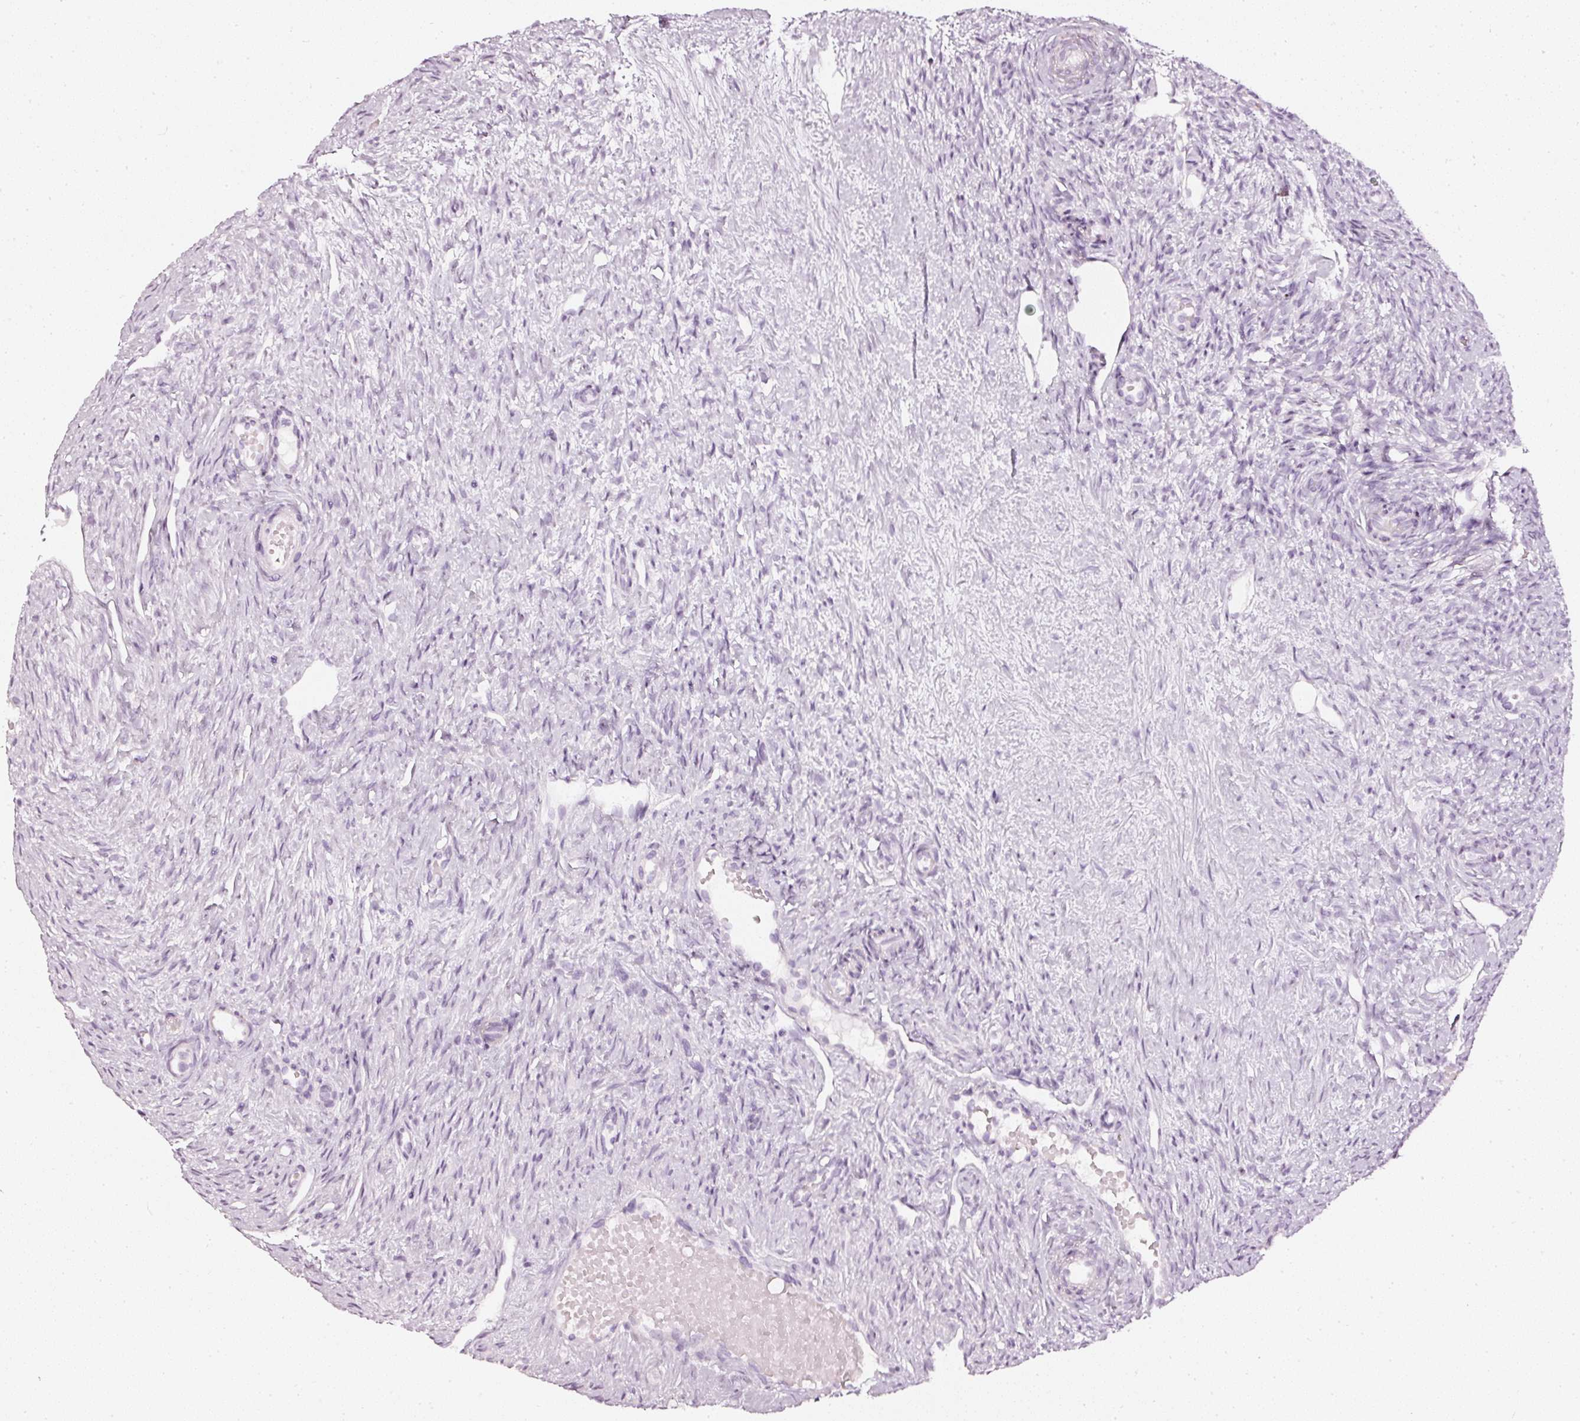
{"staining": {"intensity": "negative", "quantity": "none", "location": "none"}, "tissue": "ovary", "cell_type": "Ovarian stroma cells", "image_type": "normal", "snomed": [{"axis": "morphology", "description": "Normal tissue, NOS"}, {"axis": "topography", "description": "Ovary"}], "caption": "Ovarian stroma cells are negative for protein expression in unremarkable human ovary. (Stains: DAB (3,3'-diaminobenzidine) immunohistochemistry with hematoxylin counter stain, Microscopy: brightfield microscopy at high magnification).", "gene": "CNP", "patient": {"sex": "female", "age": 51}}